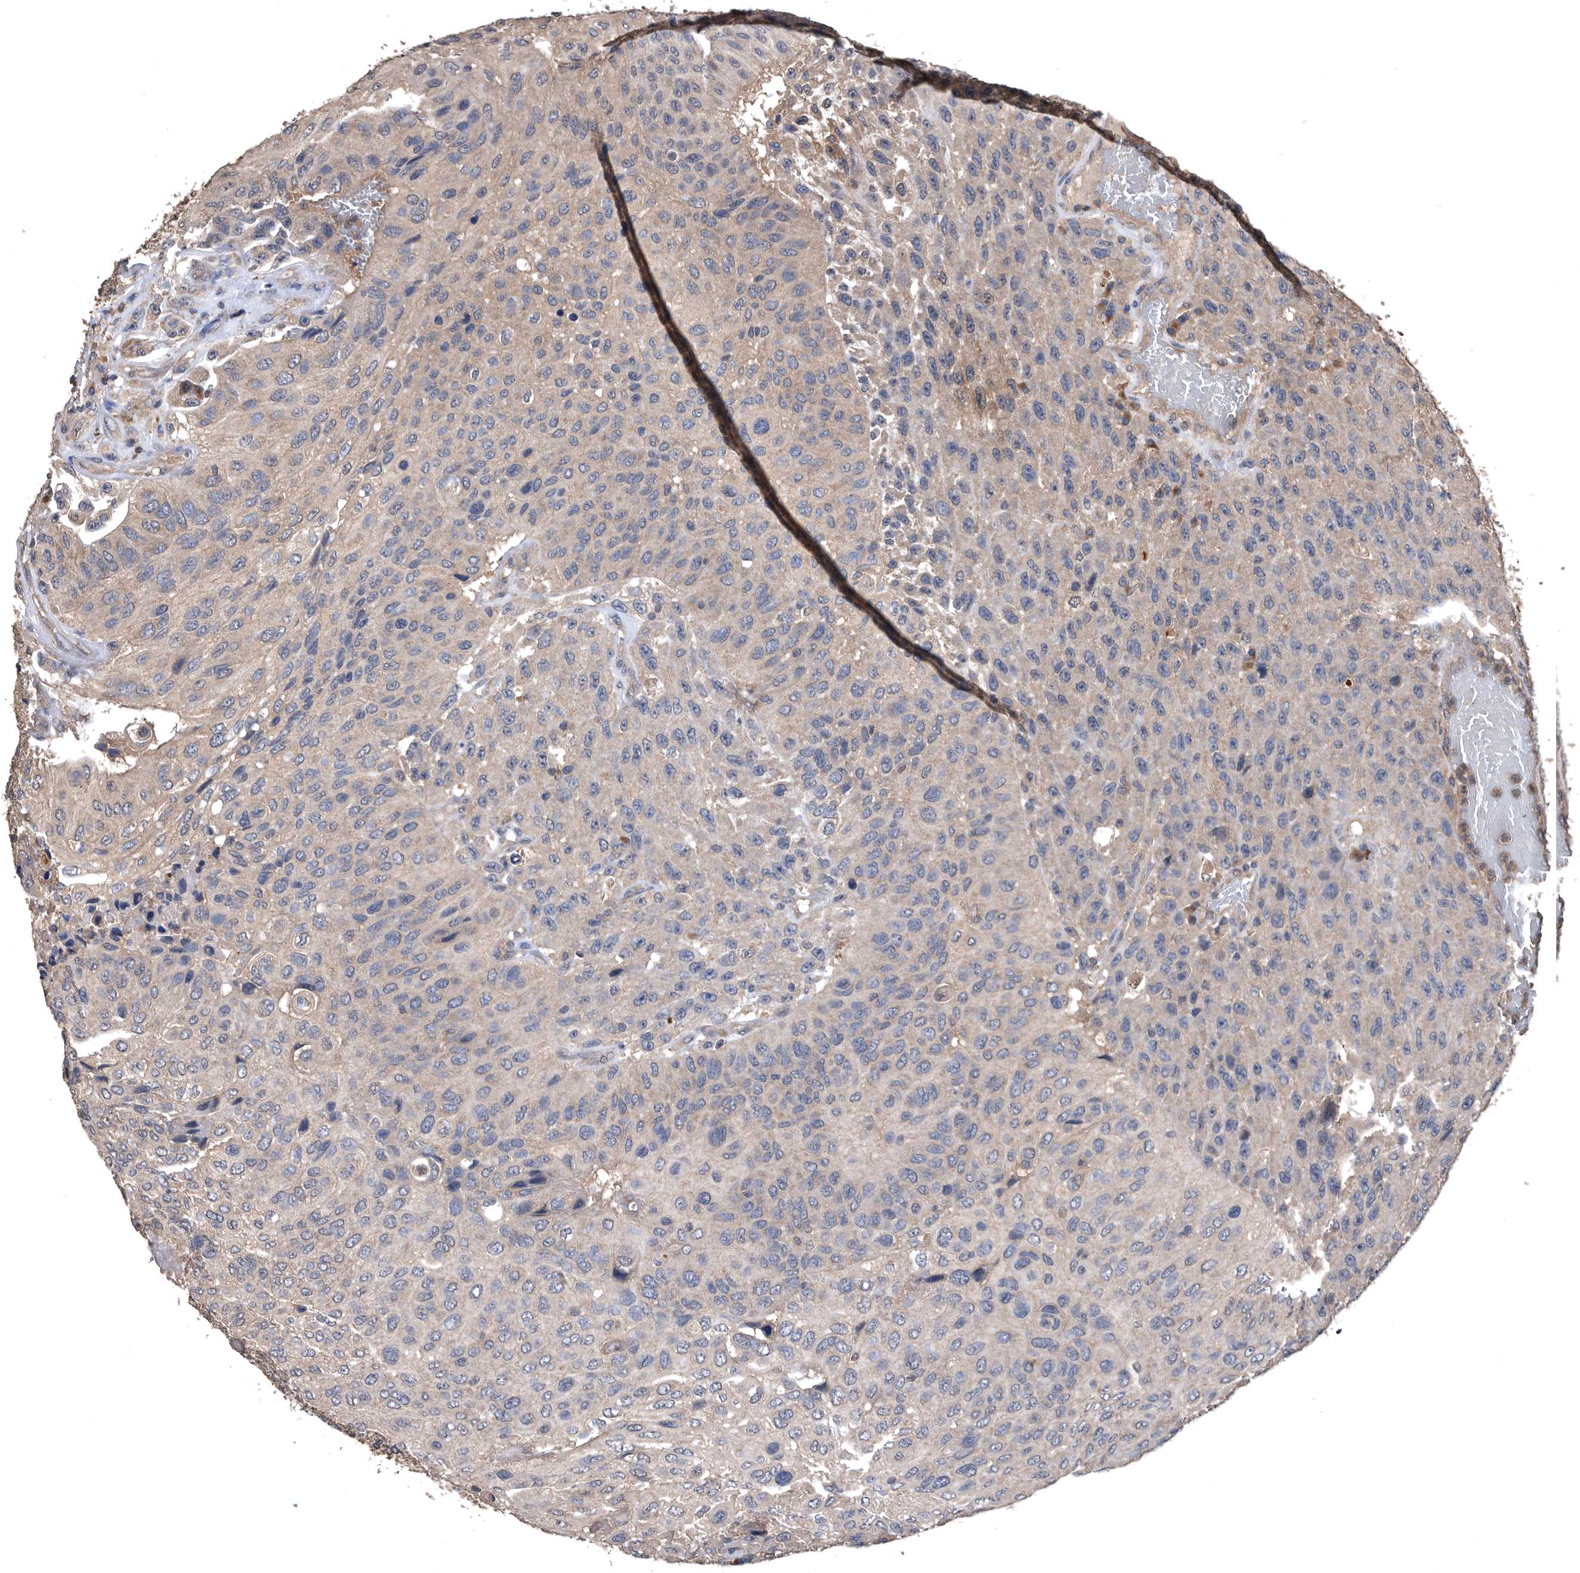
{"staining": {"intensity": "weak", "quantity": "25%-75%", "location": "cytoplasmic/membranous"}, "tissue": "urothelial cancer", "cell_type": "Tumor cells", "image_type": "cancer", "snomed": [{"axis": "morphology", "description": "Urothelial carcinoma, High grade"}, {"axis": "topography", "description": "Urinary bladder"}], "caption": "This photomicrograph reveals high-grade urothelial carcinoma stained with IHC to label a protein in brown. The cytoplasmic/membranous of tumor cells show weak positivity for the protein. Nuclei are counter-stained blue.", "gene": "NRBP1", "patient": {"sex": "male", "age": 66}}